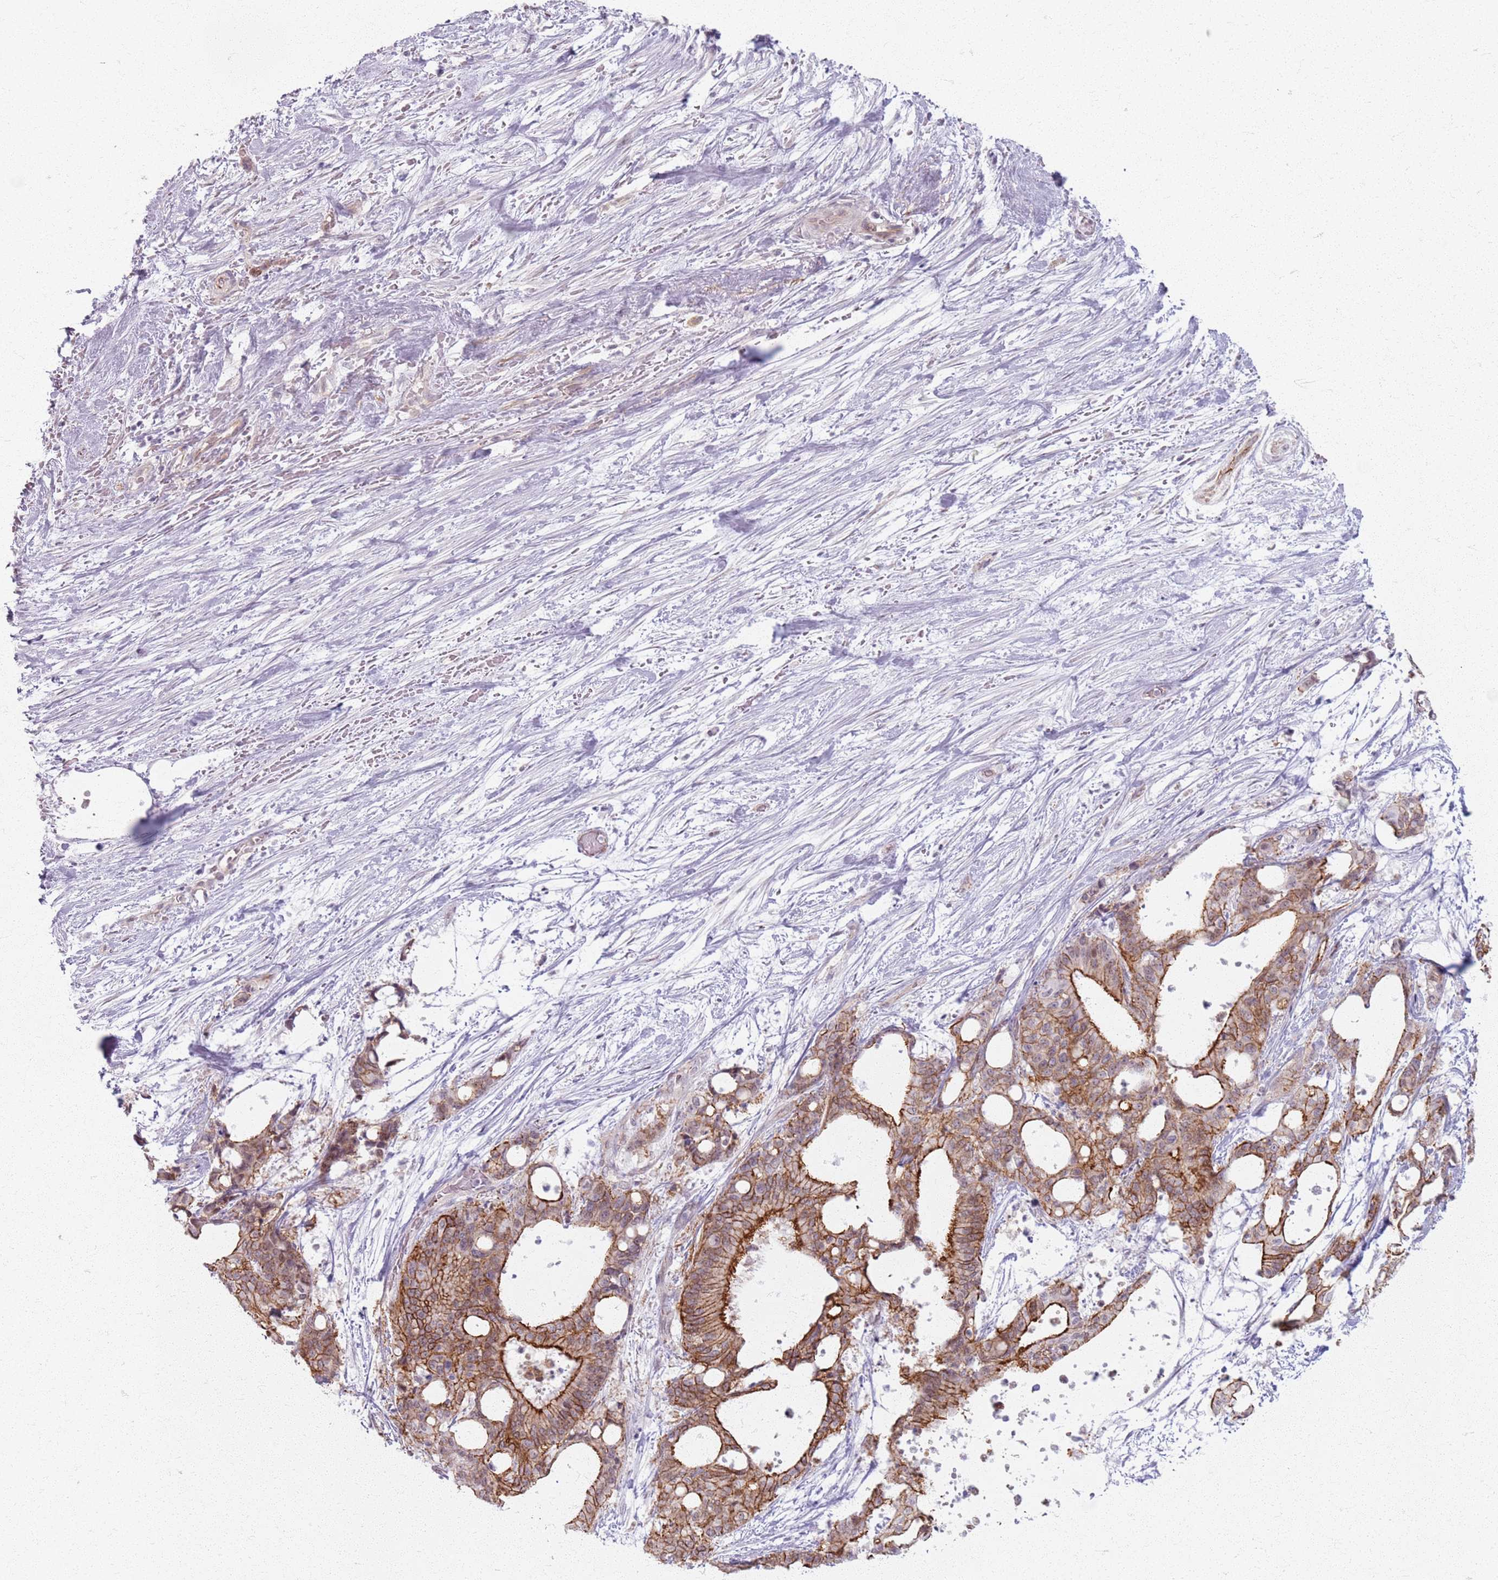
{"staining": {"intensity": "strong", "quantity": ">75%", "location": "cytoplasmic/membranous"}, "tissue": "liver cancer", "cell_type": "Tumor cells", "image_type": "cancer", "snomed": [{"axis": "morphology", "description": "Normal tissue, NOS"}, {"axis": "morphology", "description": "Cholangiocarcinoma"}, {"axis": "topography", "description": "Liver"}, {"axis": "topography", "description": "Peripheral nerve tissue"}], "caption": "This micrograph shows liver cancer (cholangiocarcinoma) stained with immunohistochemistry (IHC) to label a protein in brown. The cytoplasmic/membranous of tumor cells show strong positivity for the protein. Nuclei are counter-stained blue.", "gene": "KCNA5", "patient": {"sex": "female", "age": 73}}